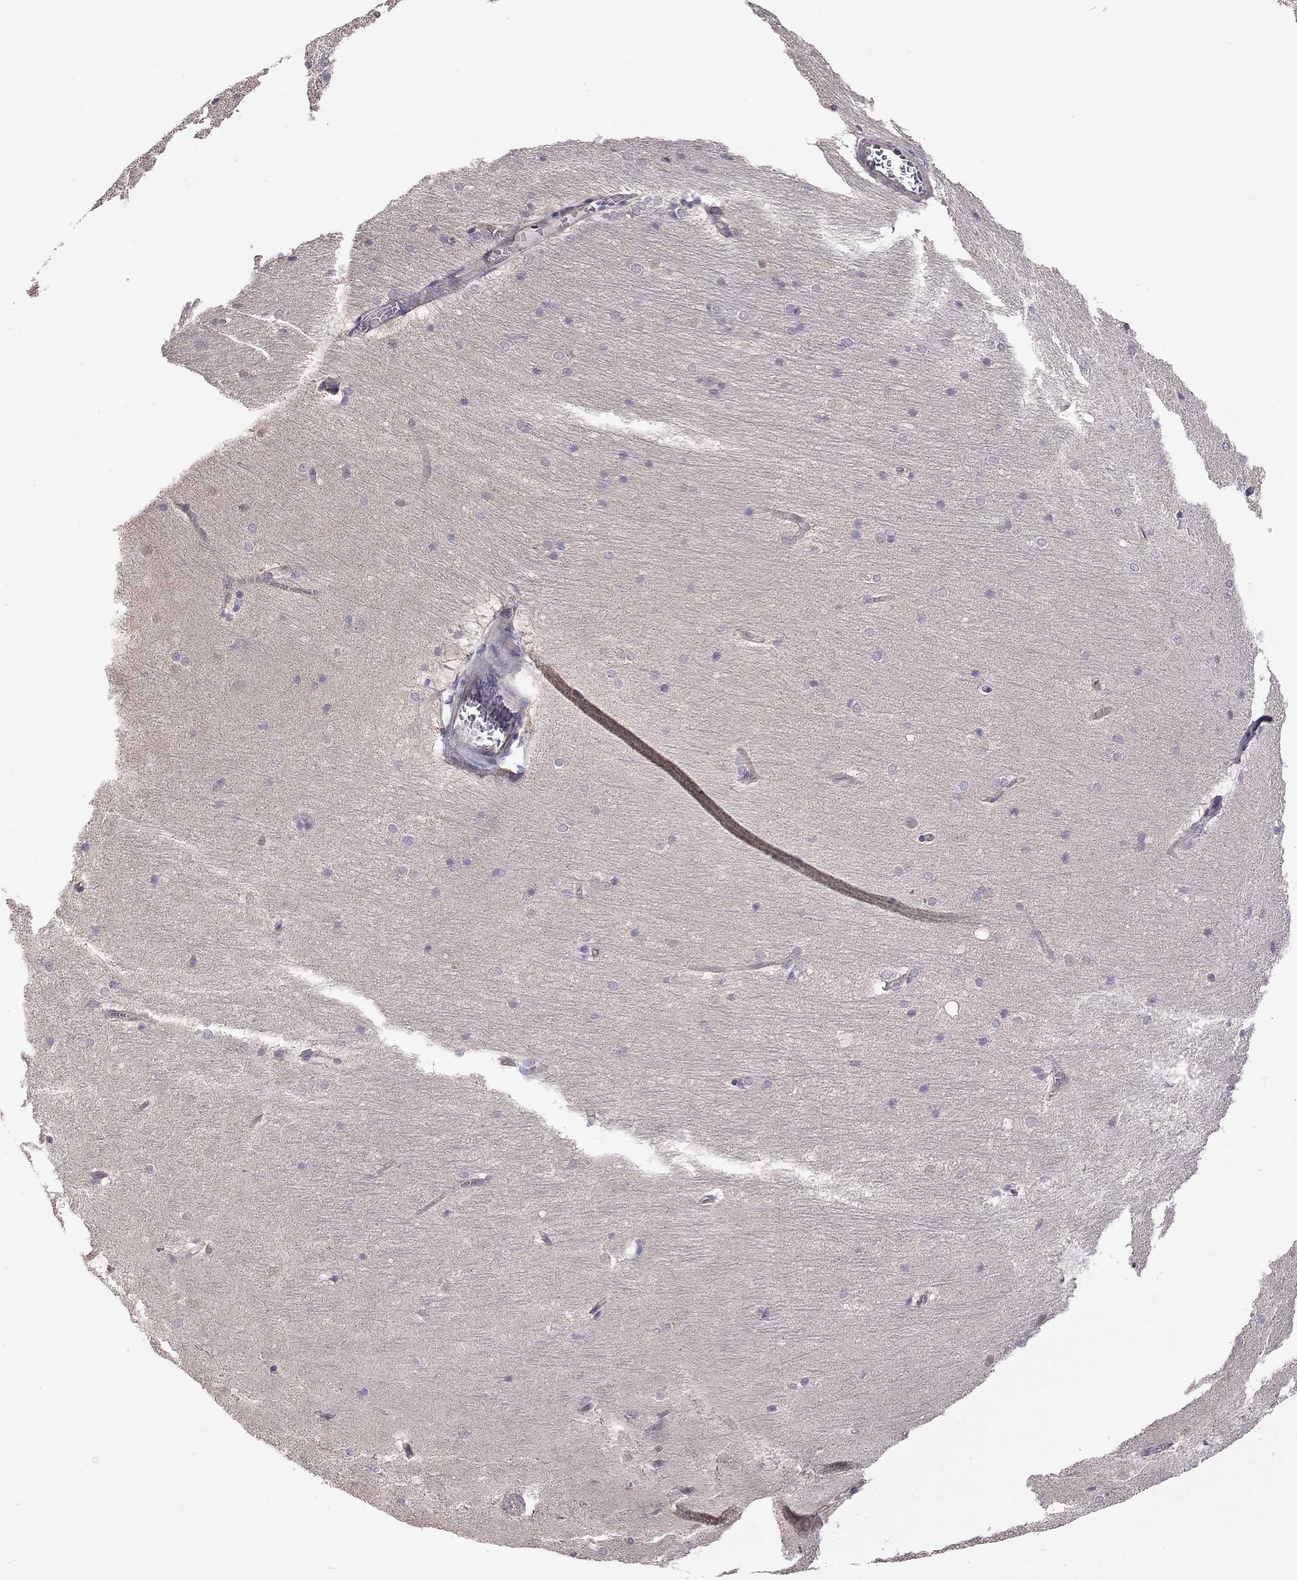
{"staining": {"intensity": "negative", "quantity": "none", "location": "none"}, "tissue": "hippocampus", "cell_type": "Glial cells", "image_type": "normal", "snomed": [{"axis": "morphology", "description": "Normal tissue, NOS"}, {"axis": "topography", "description": "Cerebral cortex"}, {"axis": "topography", "description": "Hippocampus"}], "caption": "This is an immunohistochemistry photomicrograph of benign human hippocampus. There is no expression in glial cells.", "gene": "FEZ1", "patient": {"sex": "female", "age": 19}}